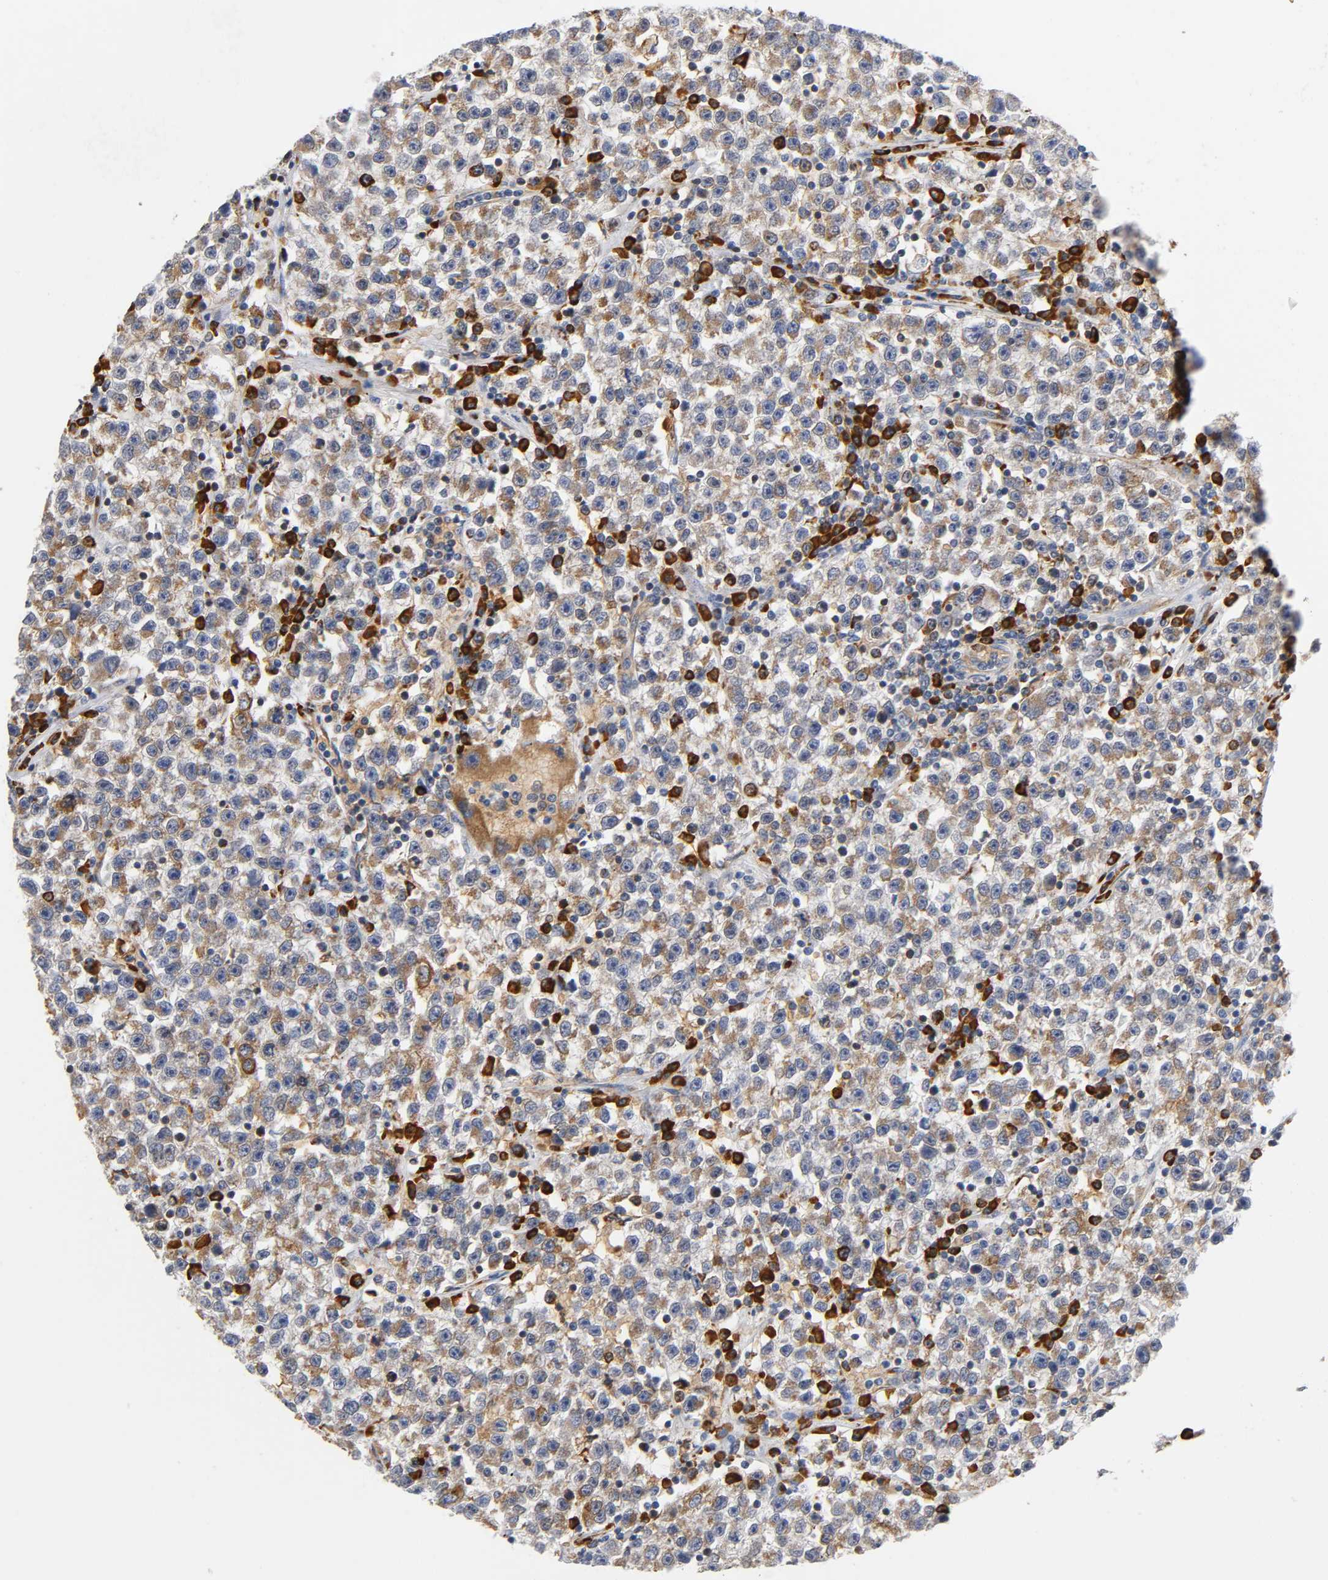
{"staining": {"intensity": "weak", "quantity": ">75%", "location": "cytoplasmic/membranous"}, "tissue": "testis cancer", "cell_type": "Tumor cells", "image_type": "cancer", "snomed": [{"axis": "morphology", "description": "Seminoma, NOS"}, {"axis": "topography", "description": "Testis"}], "caption": "Tumor cells demonstrate weak cytoplasmic/membranous expression in approximately >75% of cells in testis seminoma. Immunohistochemistry stains the protein in brown and the nuclei are stained blue.", "gene": "UCKL1", "patient": {"sex": "male", "age": 22}}